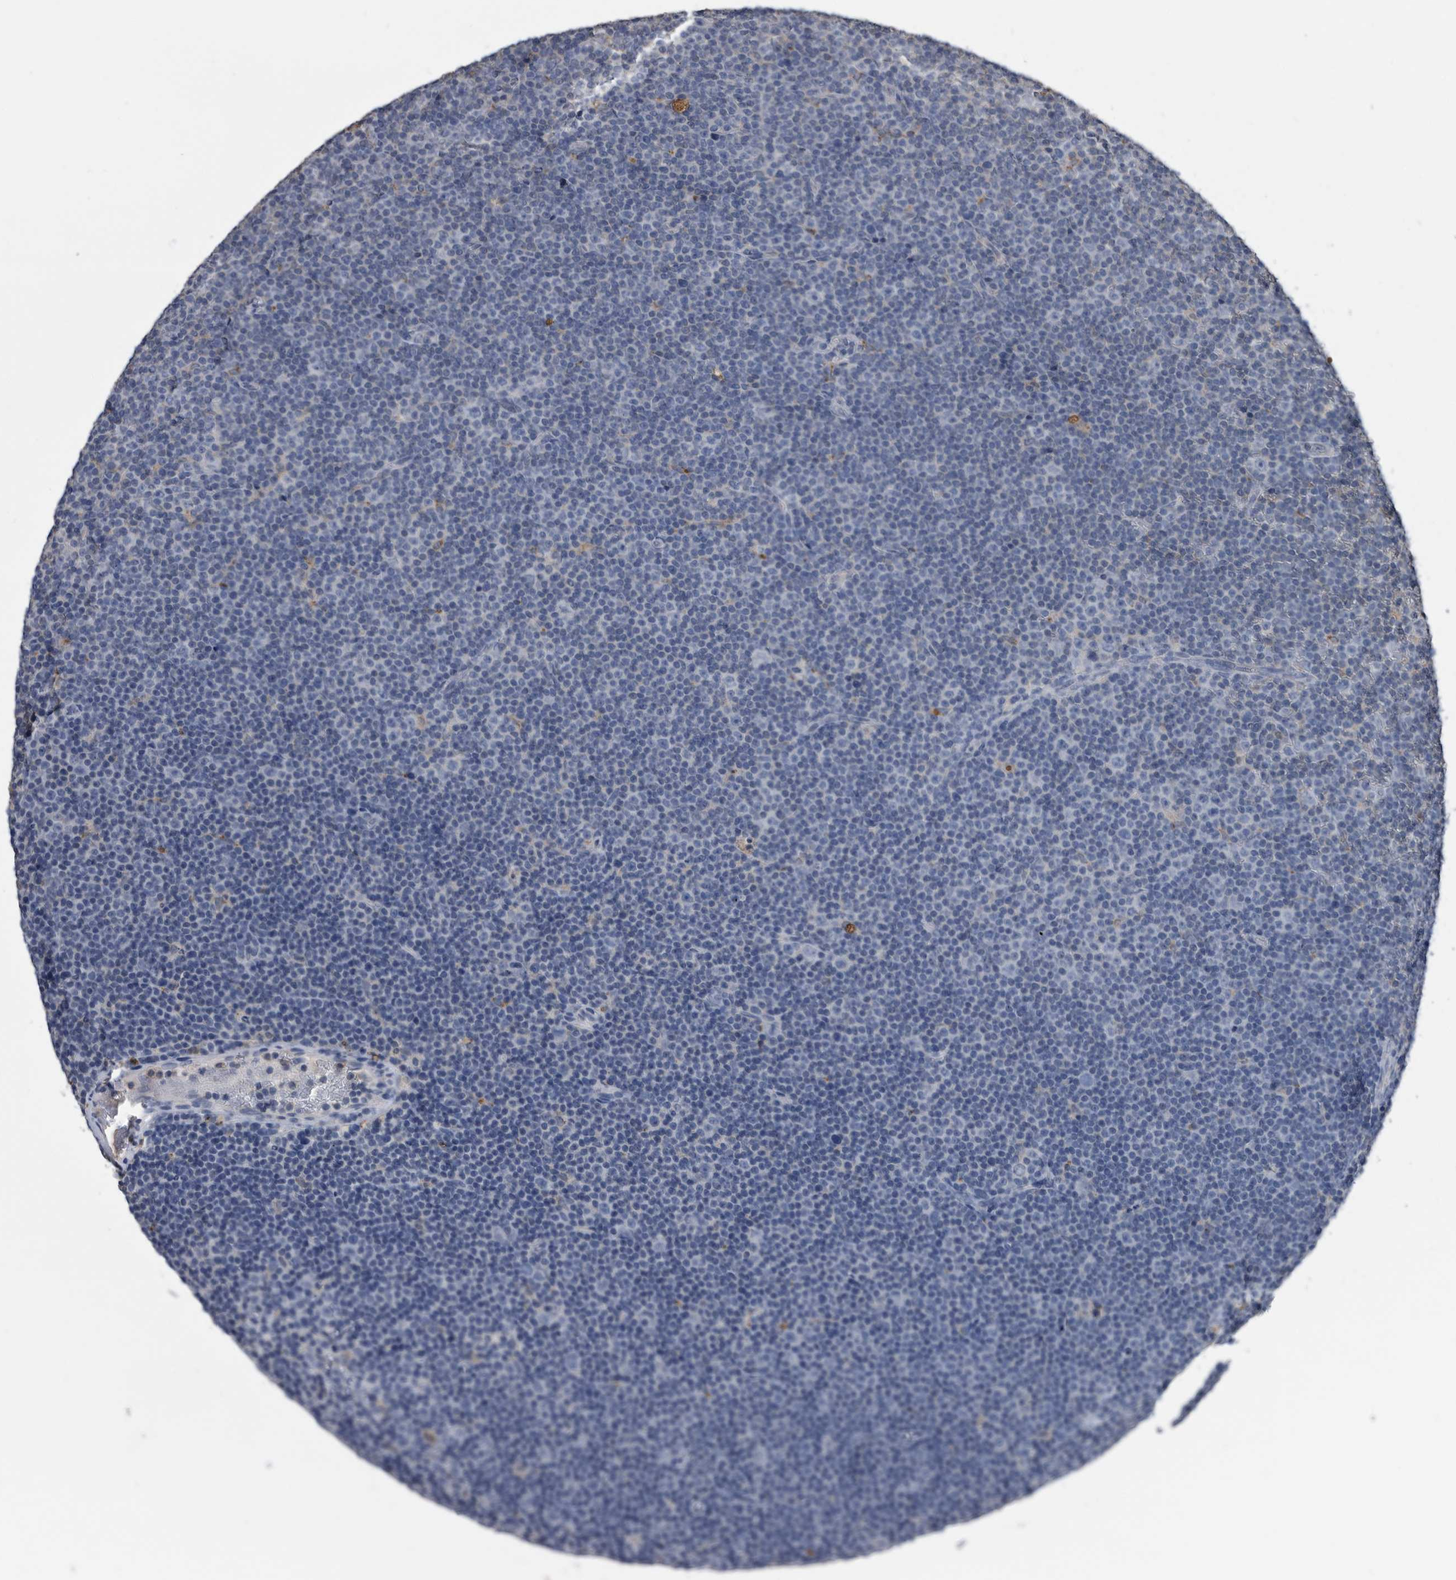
{"staining": {"intensity": "negative", "quantity": "none", "location": "none"}, "tissue": "lymphoma", "cell_type": "Tumor cells", "image_type": "cancer", "snomed": [{"axis": "morphology", "description": "Malignant lymphoma, non-Hodgkin's type, Low grade"}, {"axis": "topography", "description": "Lymph node"}], "caption": "Malignant lymphoma, non-Hodgkin's type (low-grade) was stained to show a protein in brown. There is no significant positivity in tumor cells.", "gene": "PDXK", "patient": {"sex": "female", "age": 67}}